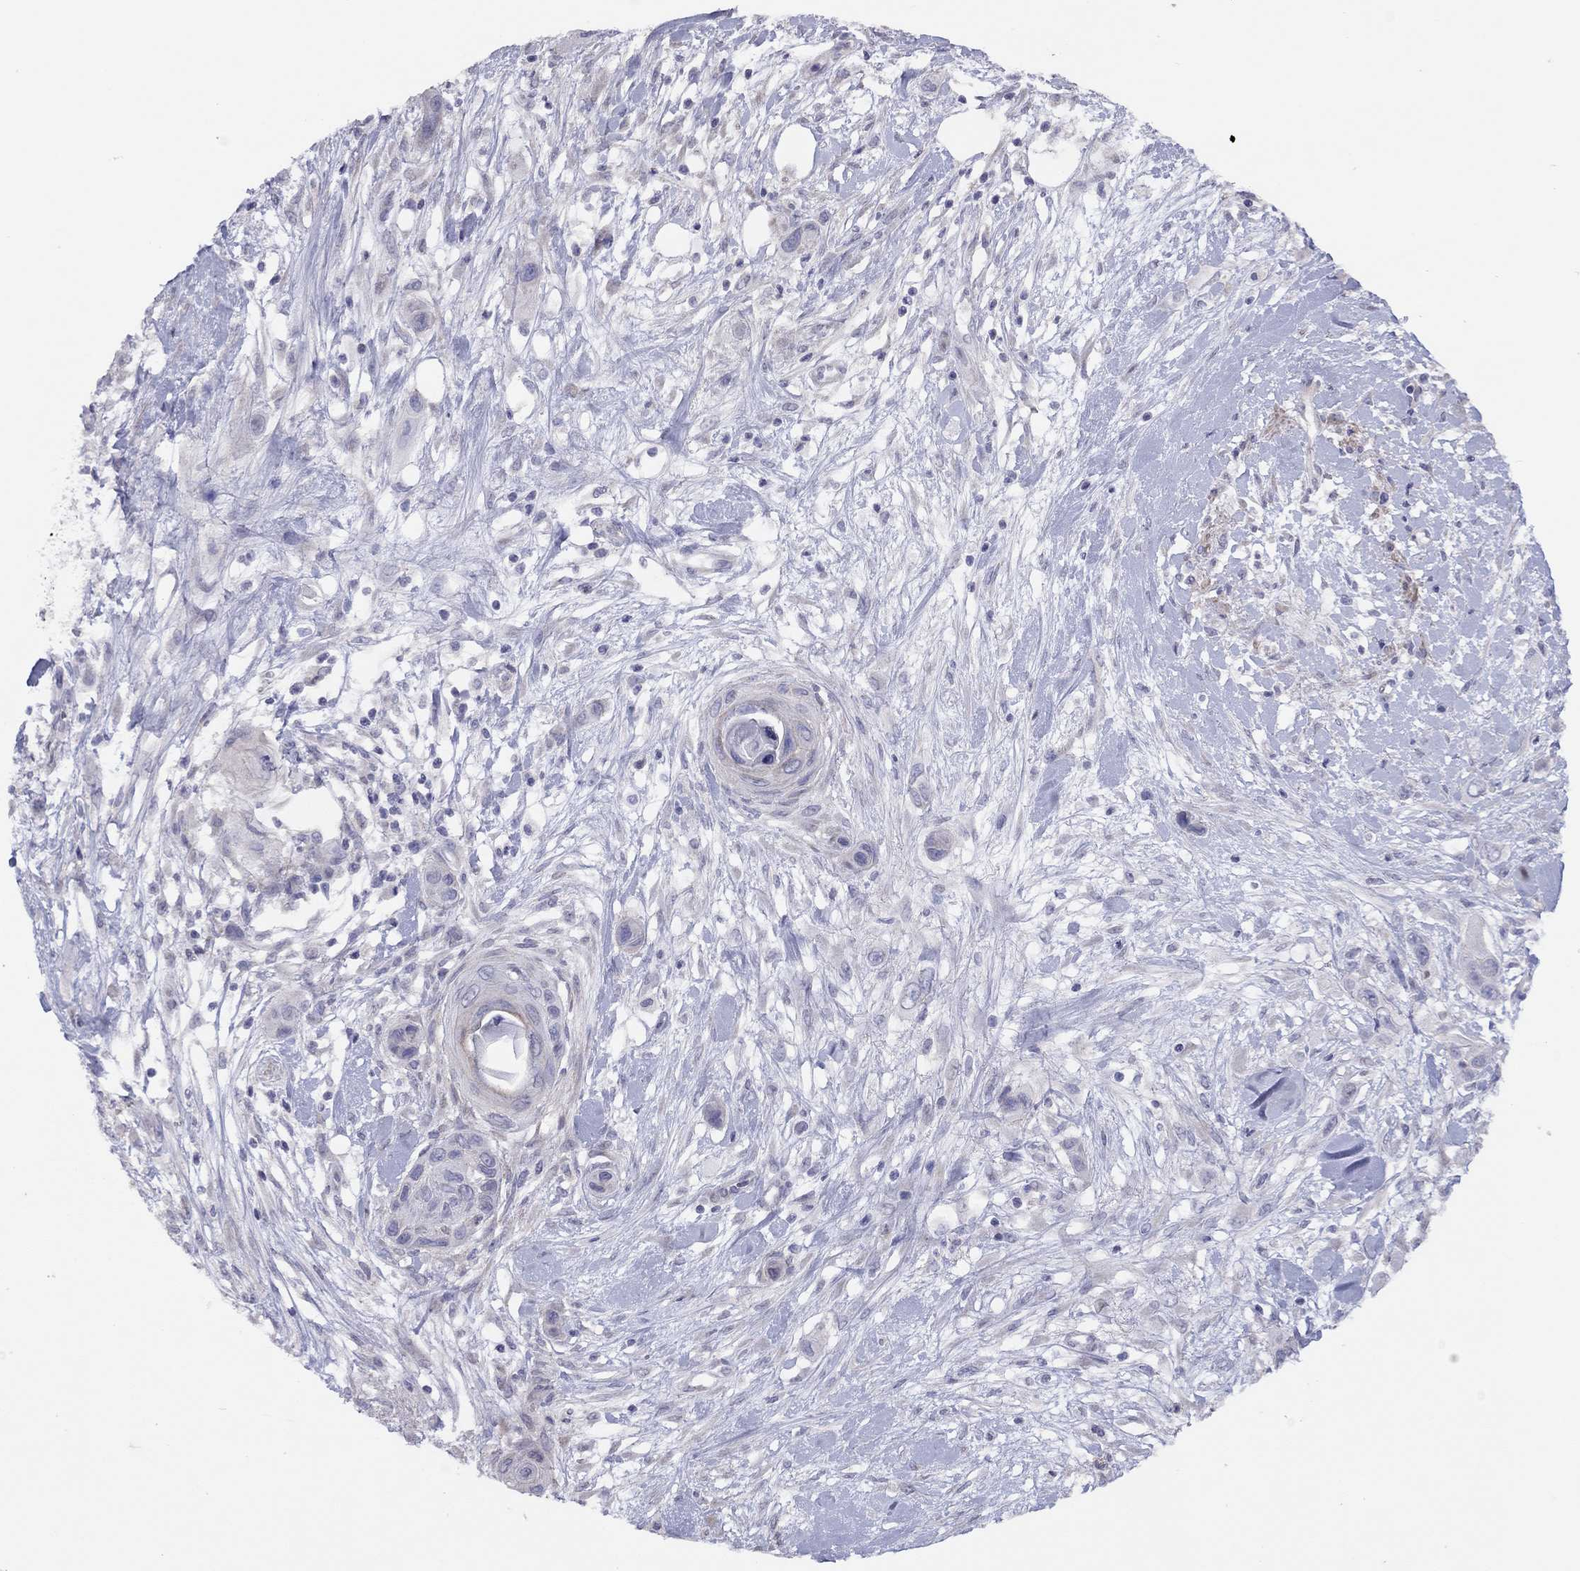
{"staining": {"intensity": "negative", "quantity": "none", "location": "none"}, "tissue": "skin cancer", "cell_type": "Tumor cells", "image_type": "cancer", "snomed": [{"axis": "morphology", "description": "Squamous cell carcinoma, NOS"}, {"axis": "topography", "description": "Skin"}], "caption": "Human skin cancer stained for a protein using immunohistochemistry (IHC) shows no expression in tumor cells.", "gene": "SYTL2", "patient": {"sex": "male", "age": 79}}